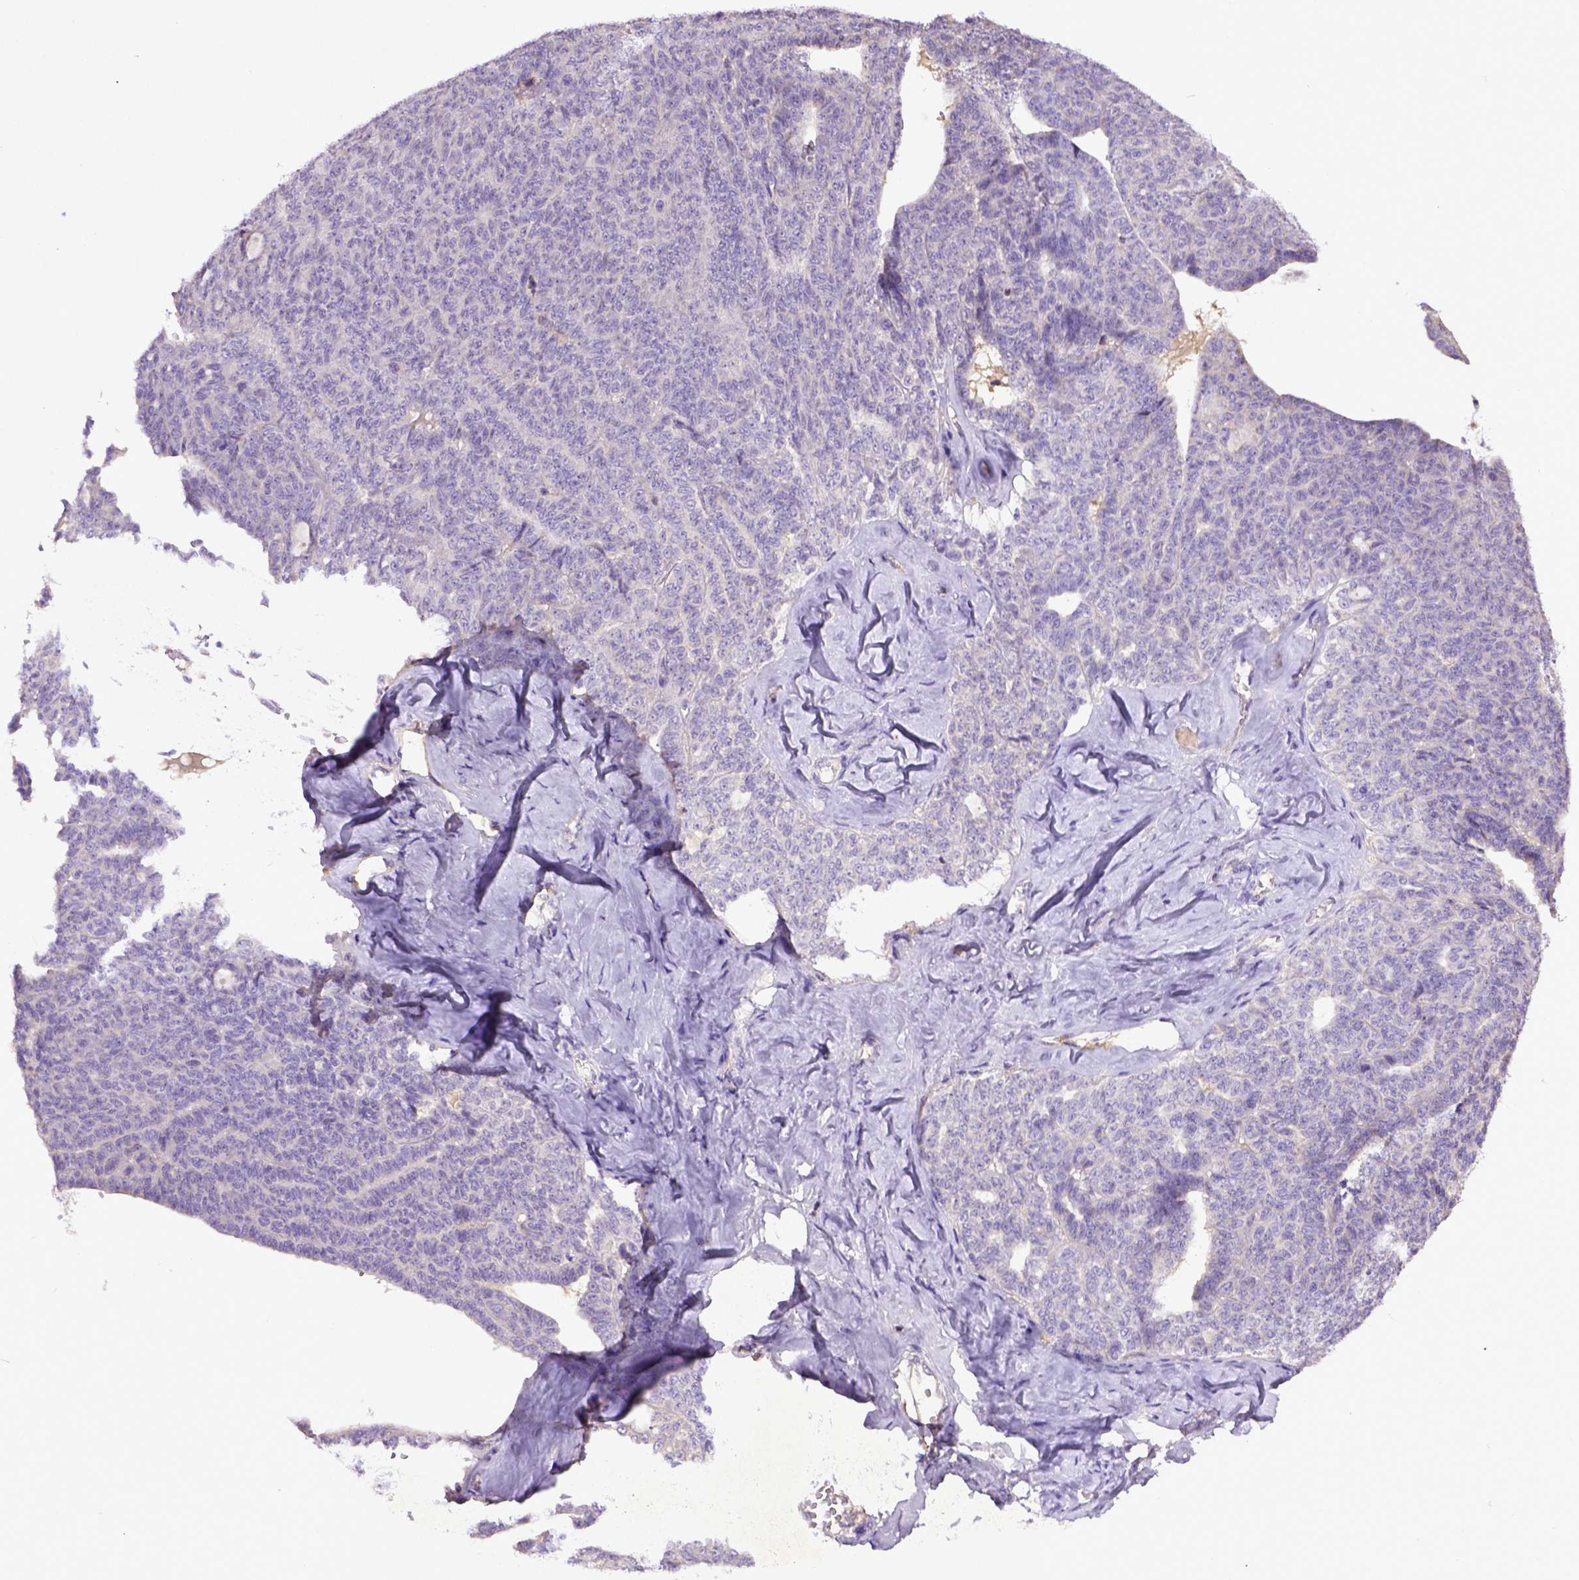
{"staining": {"intensity": "negative", "quantity": "none", "location": "none"}, "tissue": "ovarian cancer", "cell_type": "Tumor cells", "image_type": "cancer", "snomed": [{"axis": "morphology", "description": "Cystadenocarcinoma, serous, NOS"}, {"axis": "topography", "description": "Ovary"}], "caption": "The image shows no staining of tumor cells in ovarian cancer (serous cystadenocarcinoma).", "gene": "DEPDC1B", "patient": {"sex": "female", "age": 71}}